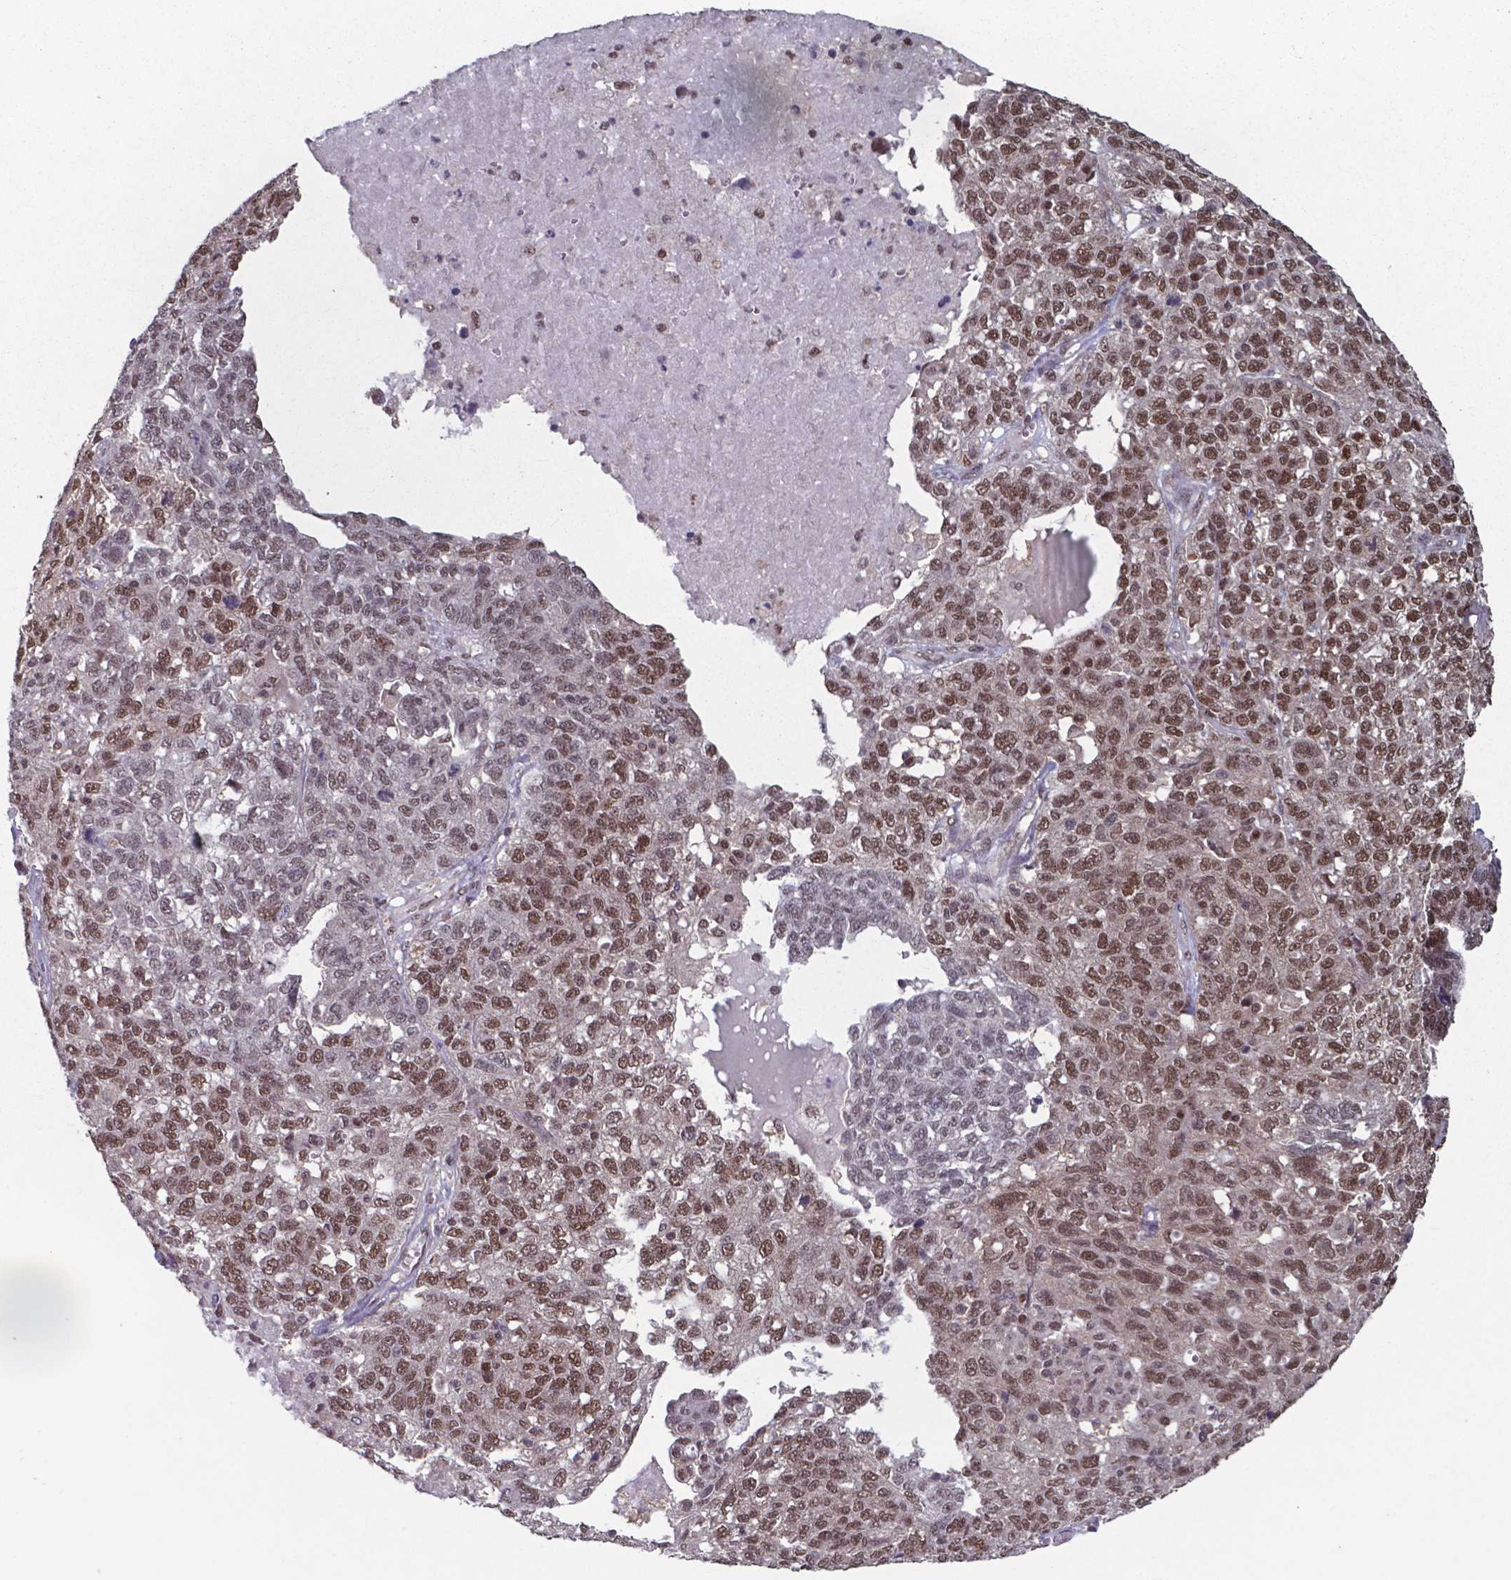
{"staining": {"intensity": "moderate", "quantity": ">75%", "location": "nuclear"}, "tissue": "ovarian cancer", "cell_type": "Tumor cells", "image_type": "cancer", "snomed": [{"axis": "morphology", "description": "Cystadenocarcinoma, serous, NOS"}, {"axis": "topography", "description": "Ovary"}], "caption": "Human ovarian cancer (serous cystadenocarcinoma) stained with a brown dye reveals moderate nuclear positive staining in about >75% of tumor cells.", "gene": "UBA1", "patient": {"sex": "female", "age": 71}}